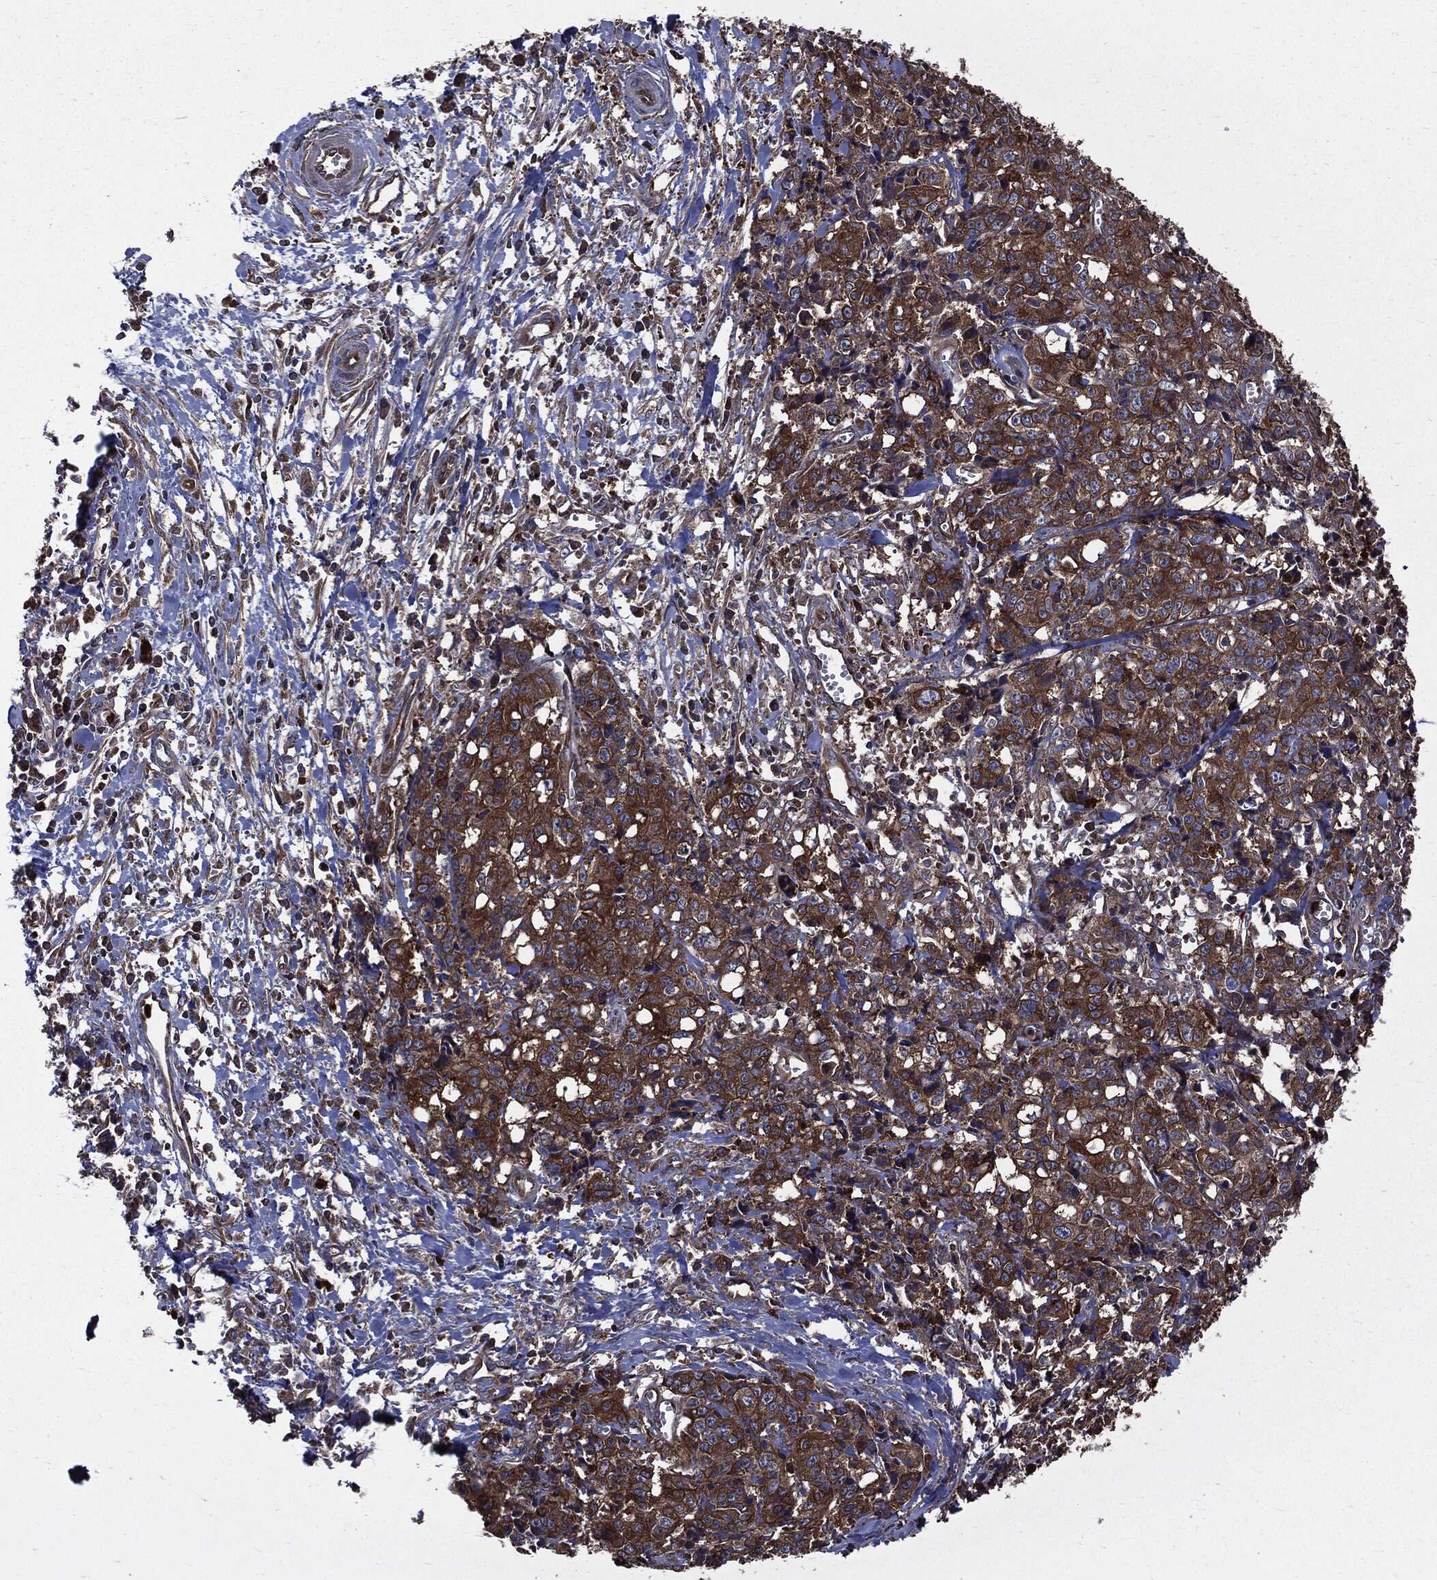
{"staining": {"intensity": "strong", "quantity": ">75%", "location": "cytoplasmic/membranous"}, "tissue": "pancreatic cancer", "cell_type": "Tumor cells", "image_type": "cancer", "snomed": [{"axis": "morphology", "description": "Adenocarcinoma, NOS"}, {"axis": "topography", "description": "Pancreas"}], "caption": "This is a photomicrograph of immunohistochemistry (IHC) staining of pancreatic cancer, which shows strong positivity in the cytoplasmic/membranous of tumor cells.", "gene": "PDCD6IP", "patient": {"sex": "male", "age": 64}}